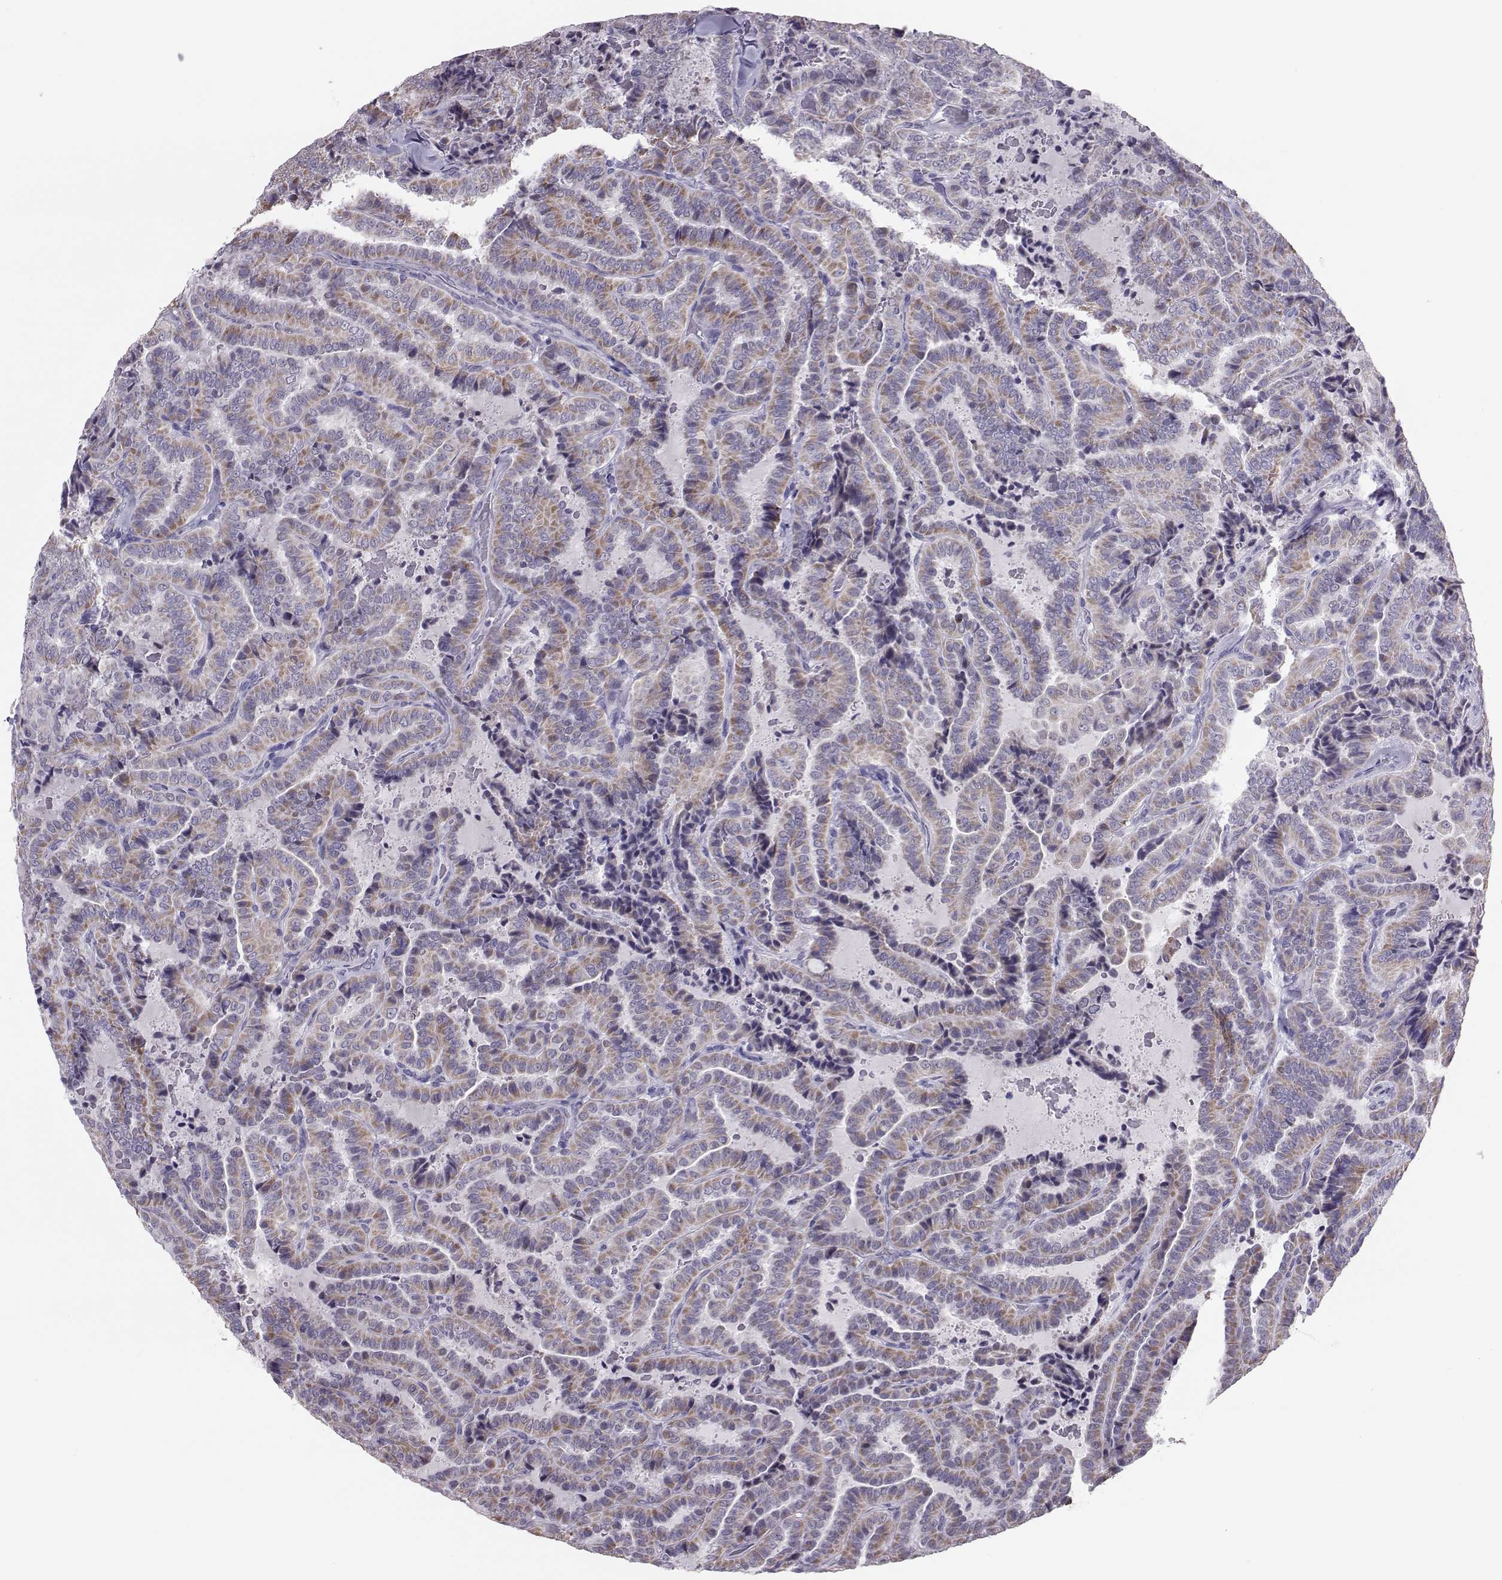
{"staining": {"intensity": "moderate", "quantity": "<25%", "location": "cytoplasmic/membranous"}, "tissue": "thyroid cancer", "cell_type": "Tumor cells", "image_type": "cancer", "snomed": [{"axis": "morphology", "description": "Papillary adenocarcinoma, NOS"}, {"axis": "topography", "description": "Thyroid gland"}], "caption": "Tumor cells reveal low levels of moderate cytoplasmic/membranous expression in about <25% of cells in human thyroid cancer.", "gene": "DNAAF1", "patient": {"sex": "female", "age": 39}}